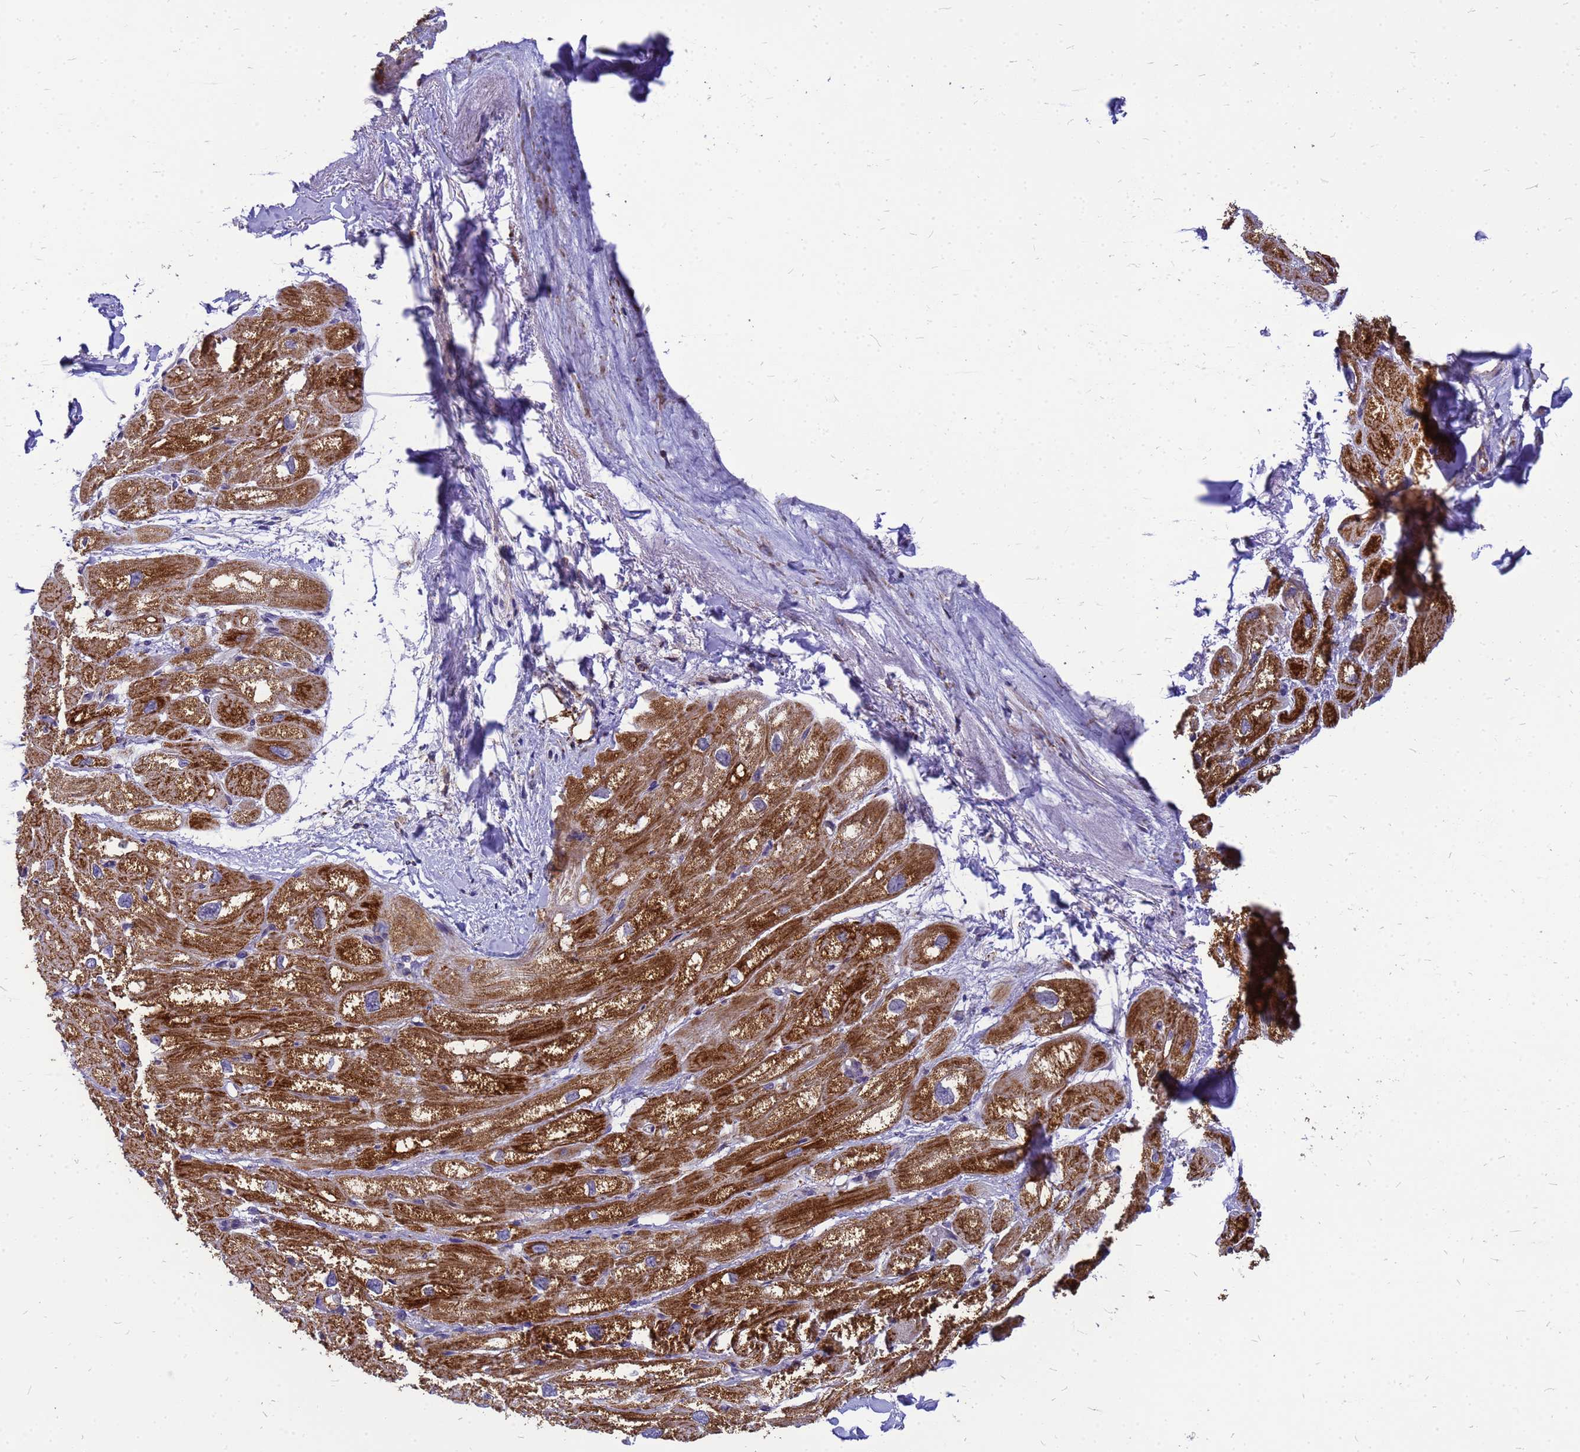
{"staining": {"intensity": "strong", "quantity": ">75%", "location": "cytoplasmic/membranous"}, "tissue": "heart muscle", "cell_type": "Cardiomyocytes", "image_type": "normal", "snomed": [{"axis": "morphology", "description": "Normal tissue, NOS"}, {"axis": "topography", "description": "Heart"}], "caption": "Protein staining shows strong cytoplasmic/membranous positivity in about >75% of cardiomyocytes in normal heart muscle. (DAB = brown stain, brightfield microscopy at high magnification).", "gene": "CMC4", "patient": {"sex": "male", "age": 50}}